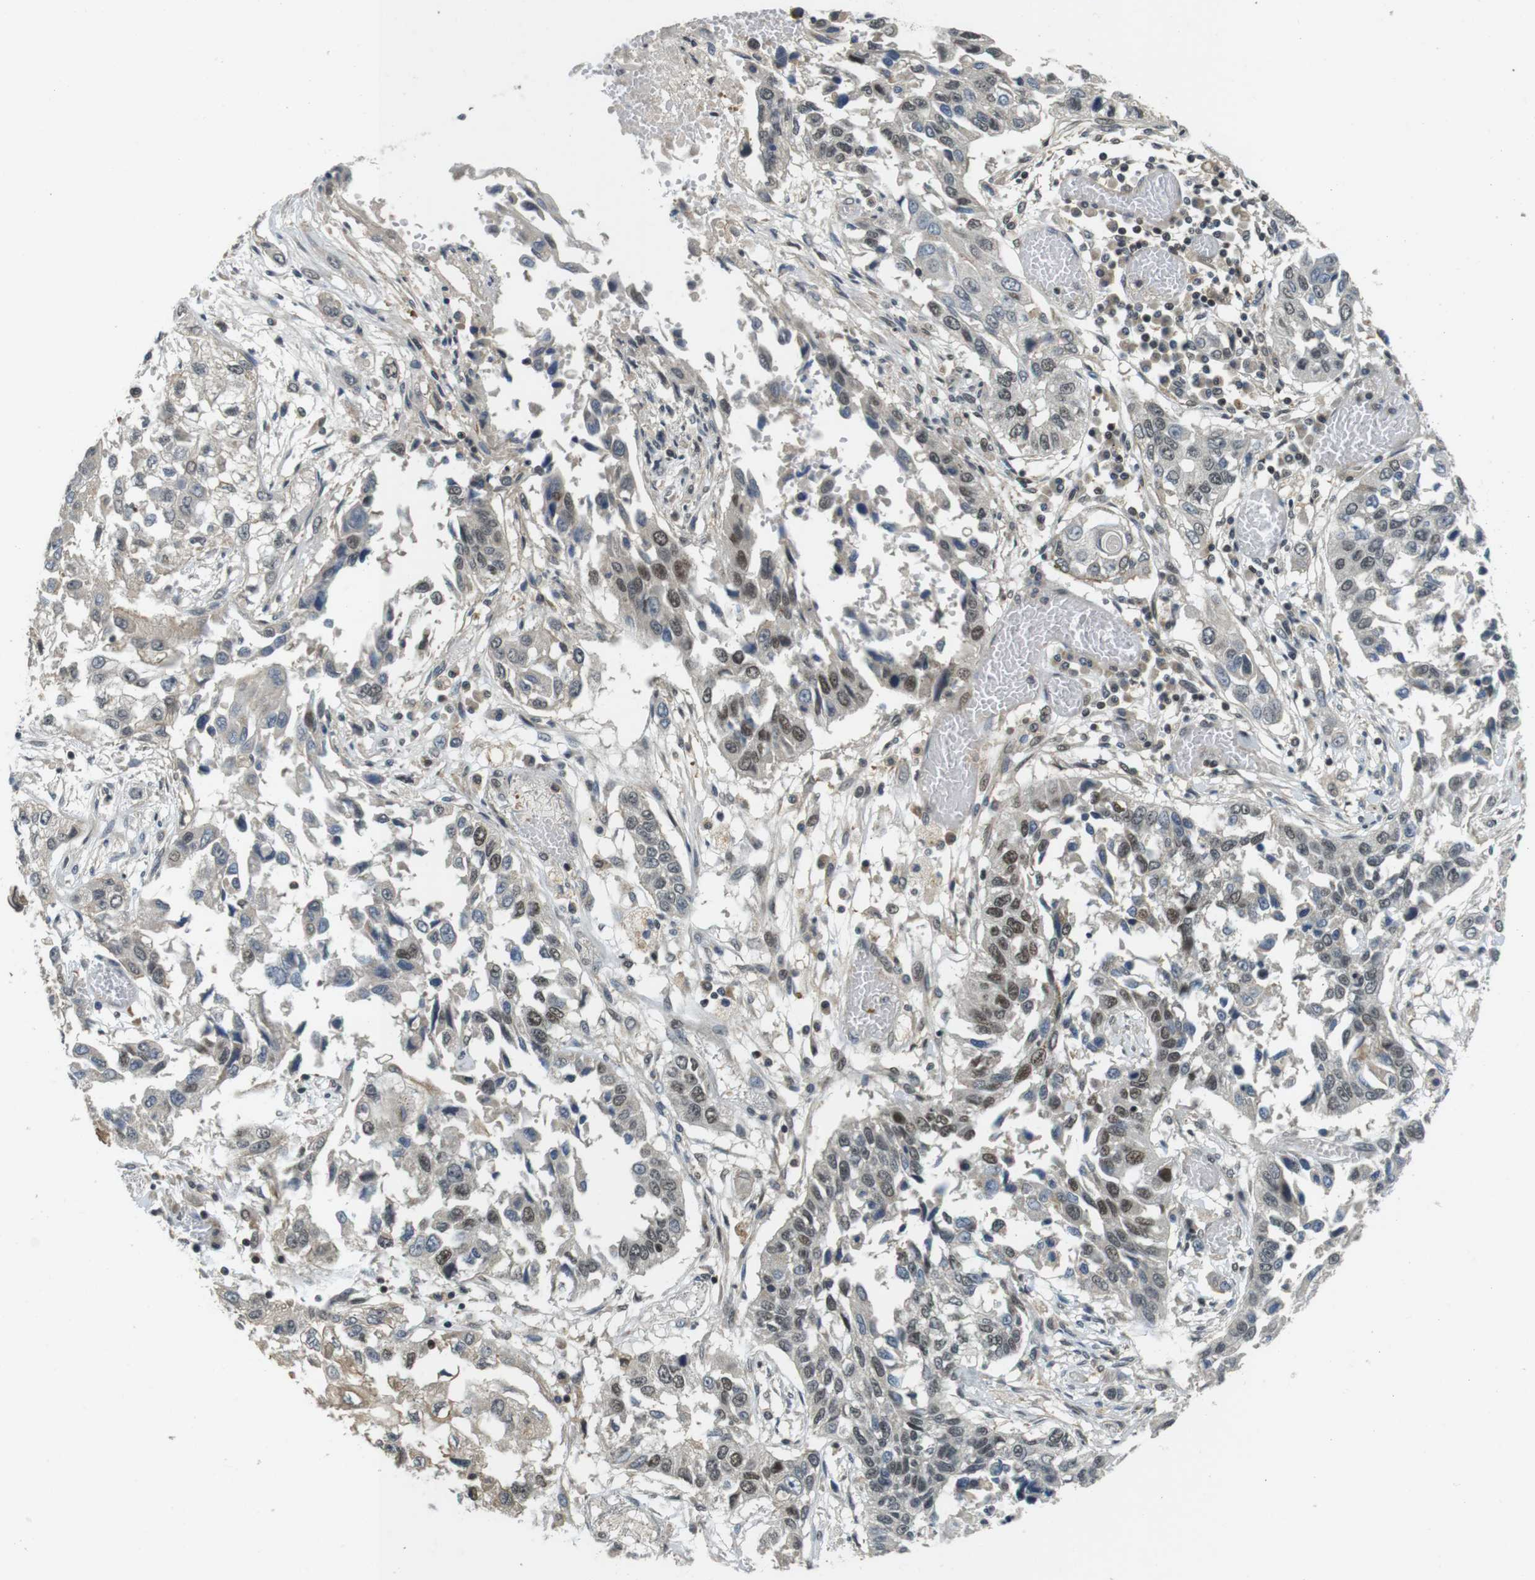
{"staining": {"intensity": "moderate", "quantity": "<25%", "location": "nuclear"}, "tissue": "lung cancer", "cell_type": "Tumor cells", "image_type": "cancer", "snomed": [{"axis": "morphology", "description": "Squamous cell carcinoma, NOS"}, {"axis": "topography", "description": "Lung"}], "caption": "Moderate nuclear protein positivity is appreciated in about <25% of tumor cells in lung cancer (squamous cell carcinoma).", "gene": "BRD4", "patient": {"sex": "male", "age": 71}}